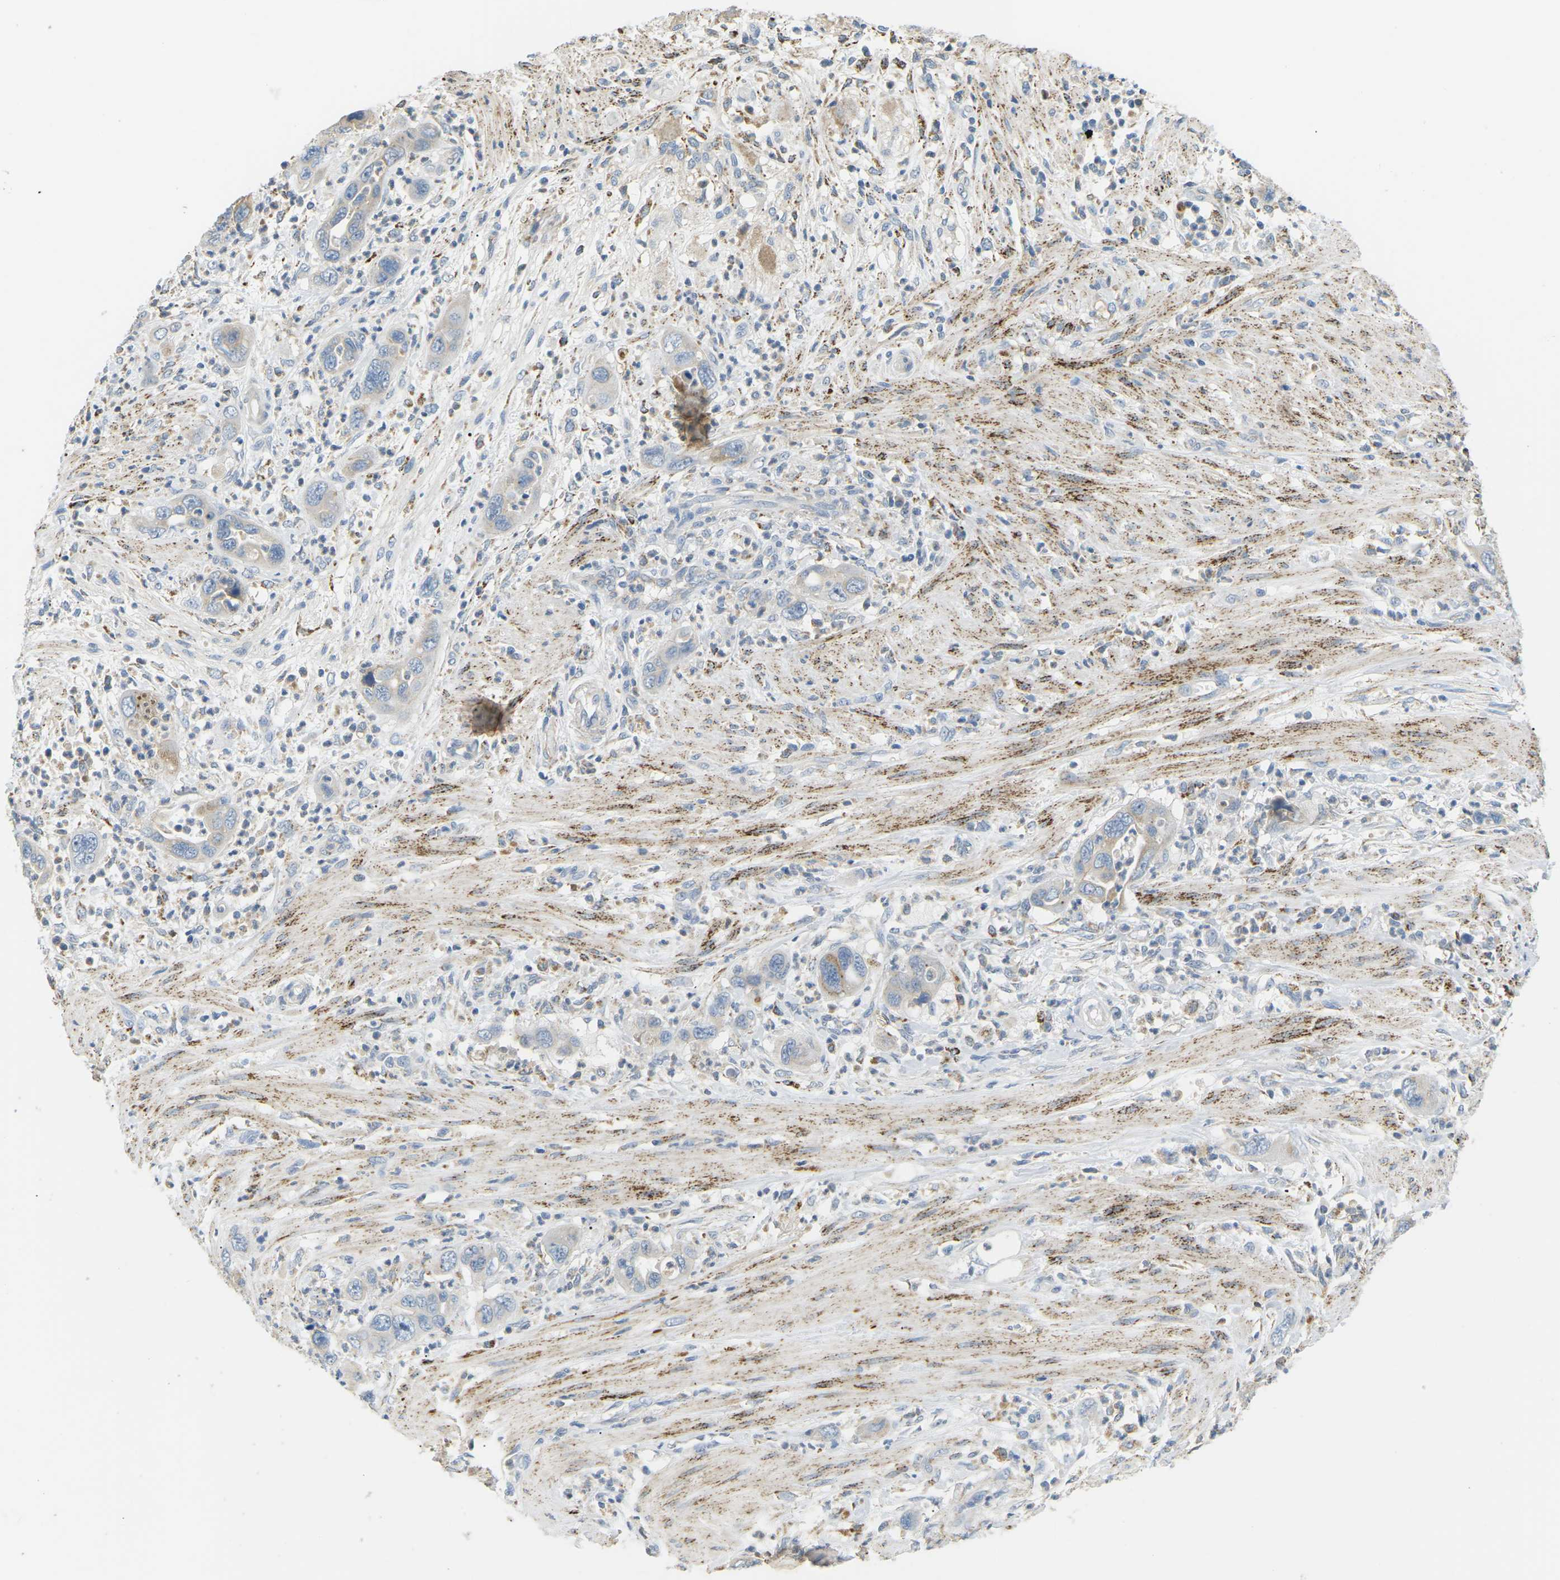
{"staining": {"intensity": "weak", "quantity": "25%-75%", "location": "cytoplasmic/membranous"}, "tissue": "pancreatic cancer", "cell_type": "Tumor cells", "image_type": "cancer", "snomed": [{"axis": "morphology", "description": "Adenocarcinoma, NOS"}, {"axis": "topography", "description": "Pancreas"}], "caption": "An image showing weak cytoplasmic/membranous expression in about 25%-75% of tumor cells in adenocarcinoma (pancreatic), as visualized by brown immunohistochemical staining.", "gene": "CD300E", "patient": {"sex": "female", "age": 71}}